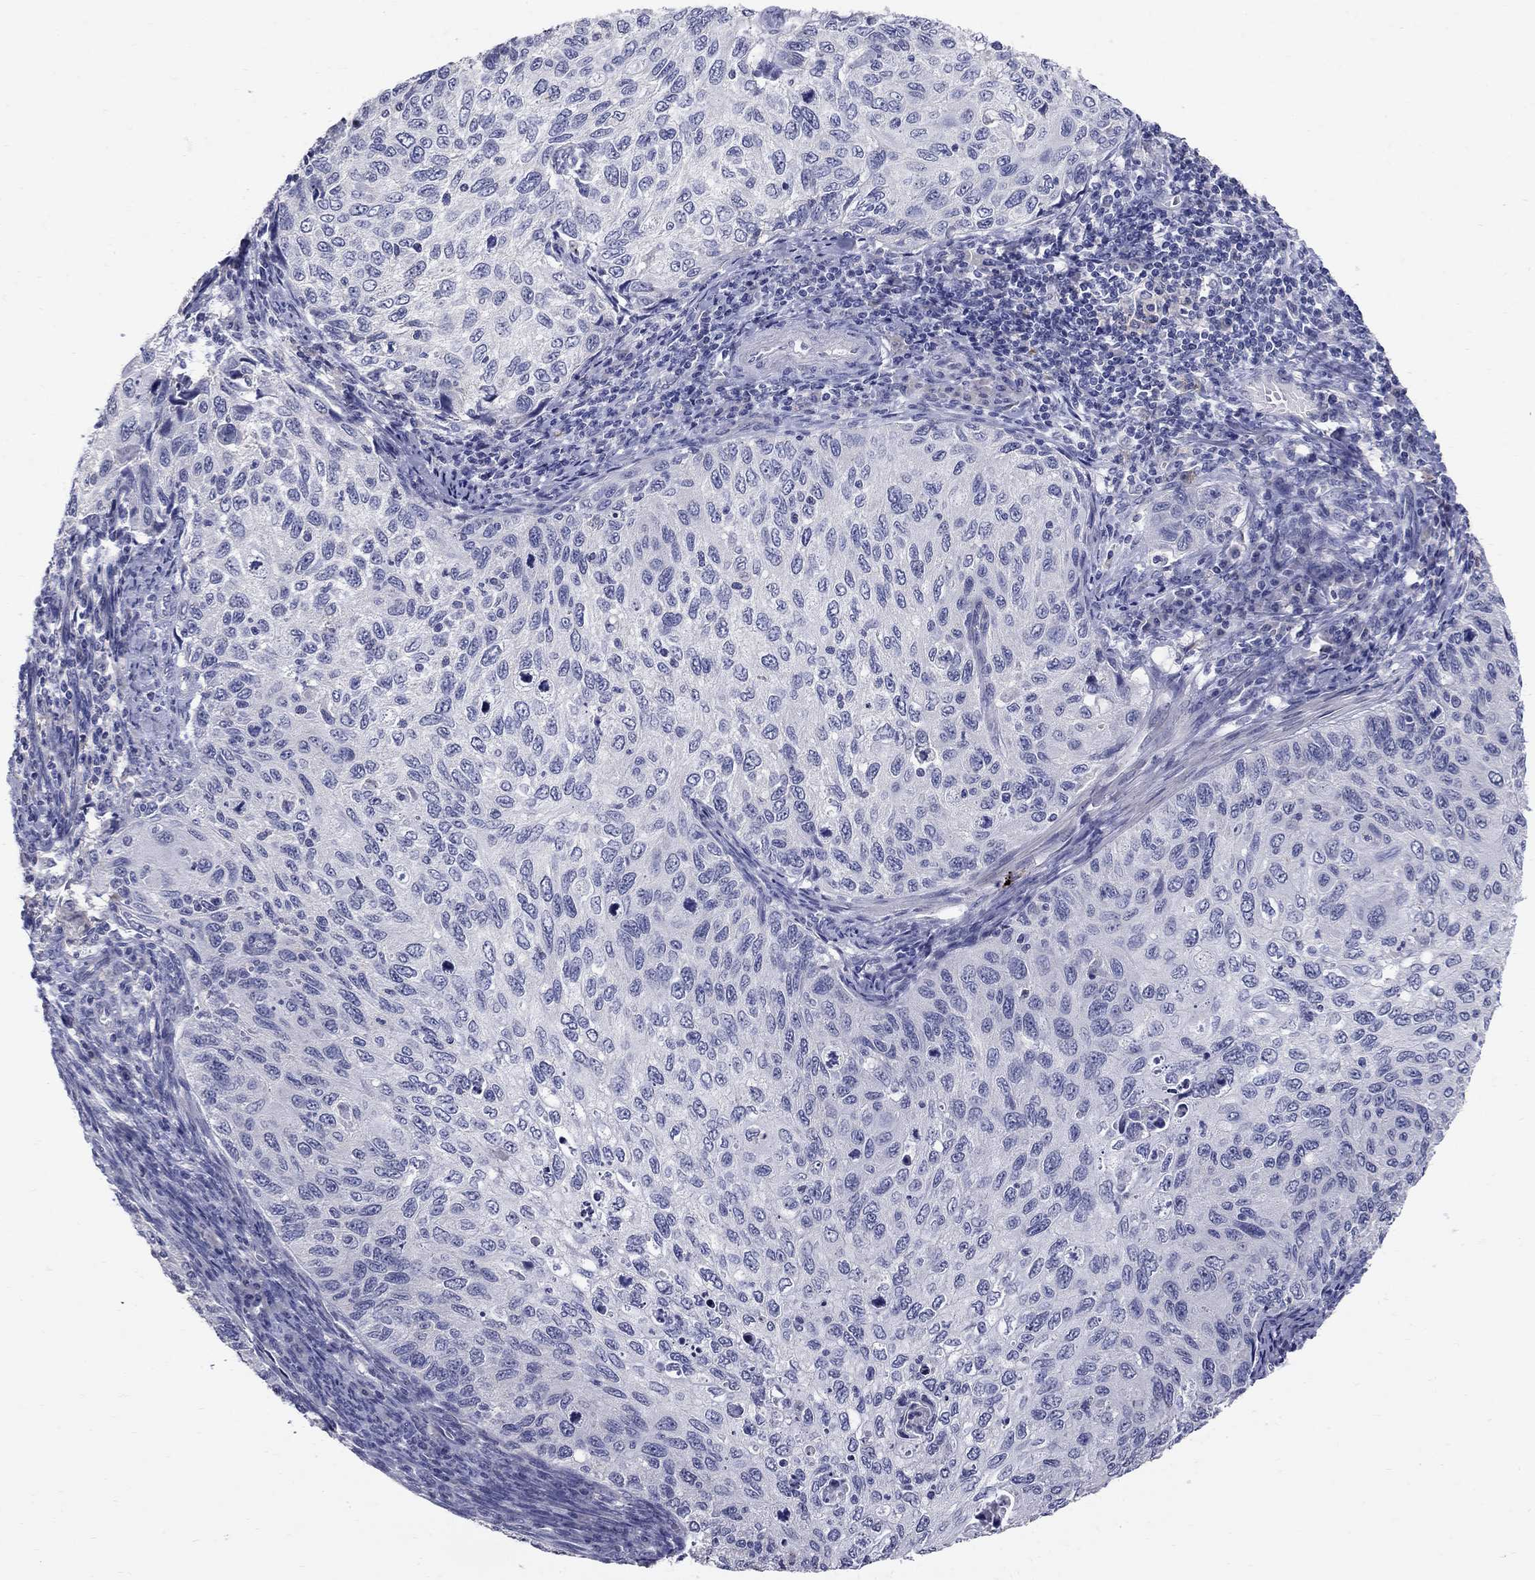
{"staining": {"intensity": "negative", "quantity": "none", "location": "none"}, "tissue": "cervical cancer", "cell_type": "Tumor cells", "image_type": "cancer", "snomed": [{"axis": "morphology", "description": "Squamous cell carcinoma, NOS"}, {"axis": "topography", "description": "Cervix"}], "caption": "This is an immunohistochemistry (IHC) image of human cervical cancer. There is no positivity in tumor cells.", "gene": "TP53TG5", "patient": {"sex": "female", "age": 70}}